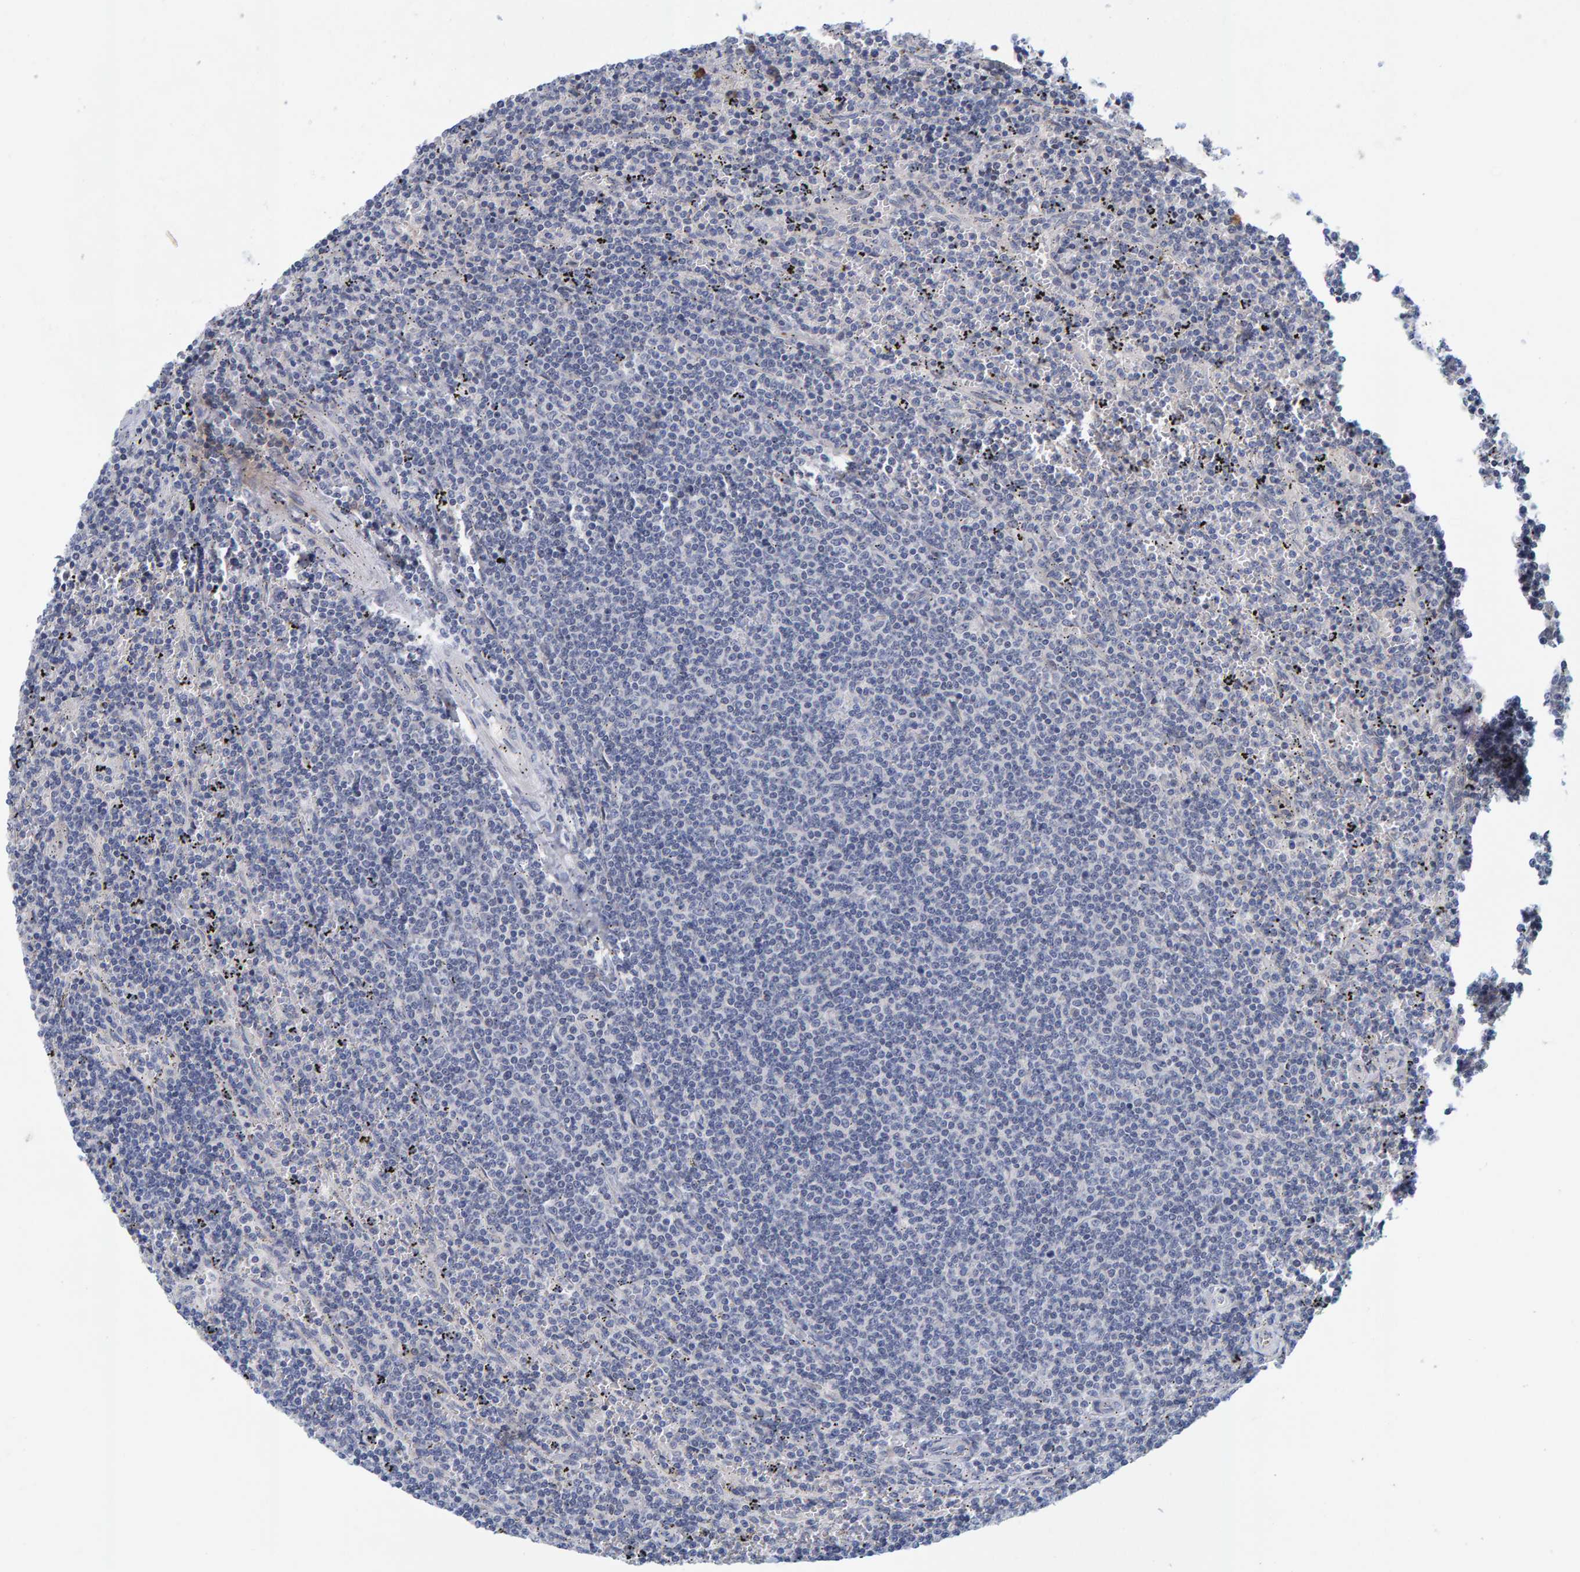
{"staining": {"intensity": "negative", "quantity": "none", "location": "none"}, "tissue": "lymphoma", "cell_type": "Tumor cells", "image_type": "cancer", "snomed": [{"axis": "morphology", "description": "Malignant lymphoma, non-Hodgkin's type, Low grade"}, {"axis": "topography", "description": "Spleen"}], "caption": "A histopathology image of human low-grade malignant lymphoma, non-Hodgkin's type is negative for staining in tumor cells. (DAB immunohistochemistry visualized using brightfield microscopy, high magnification).", "gene": "ZNF77", "patient": {"sex": "female", "age": 50}}